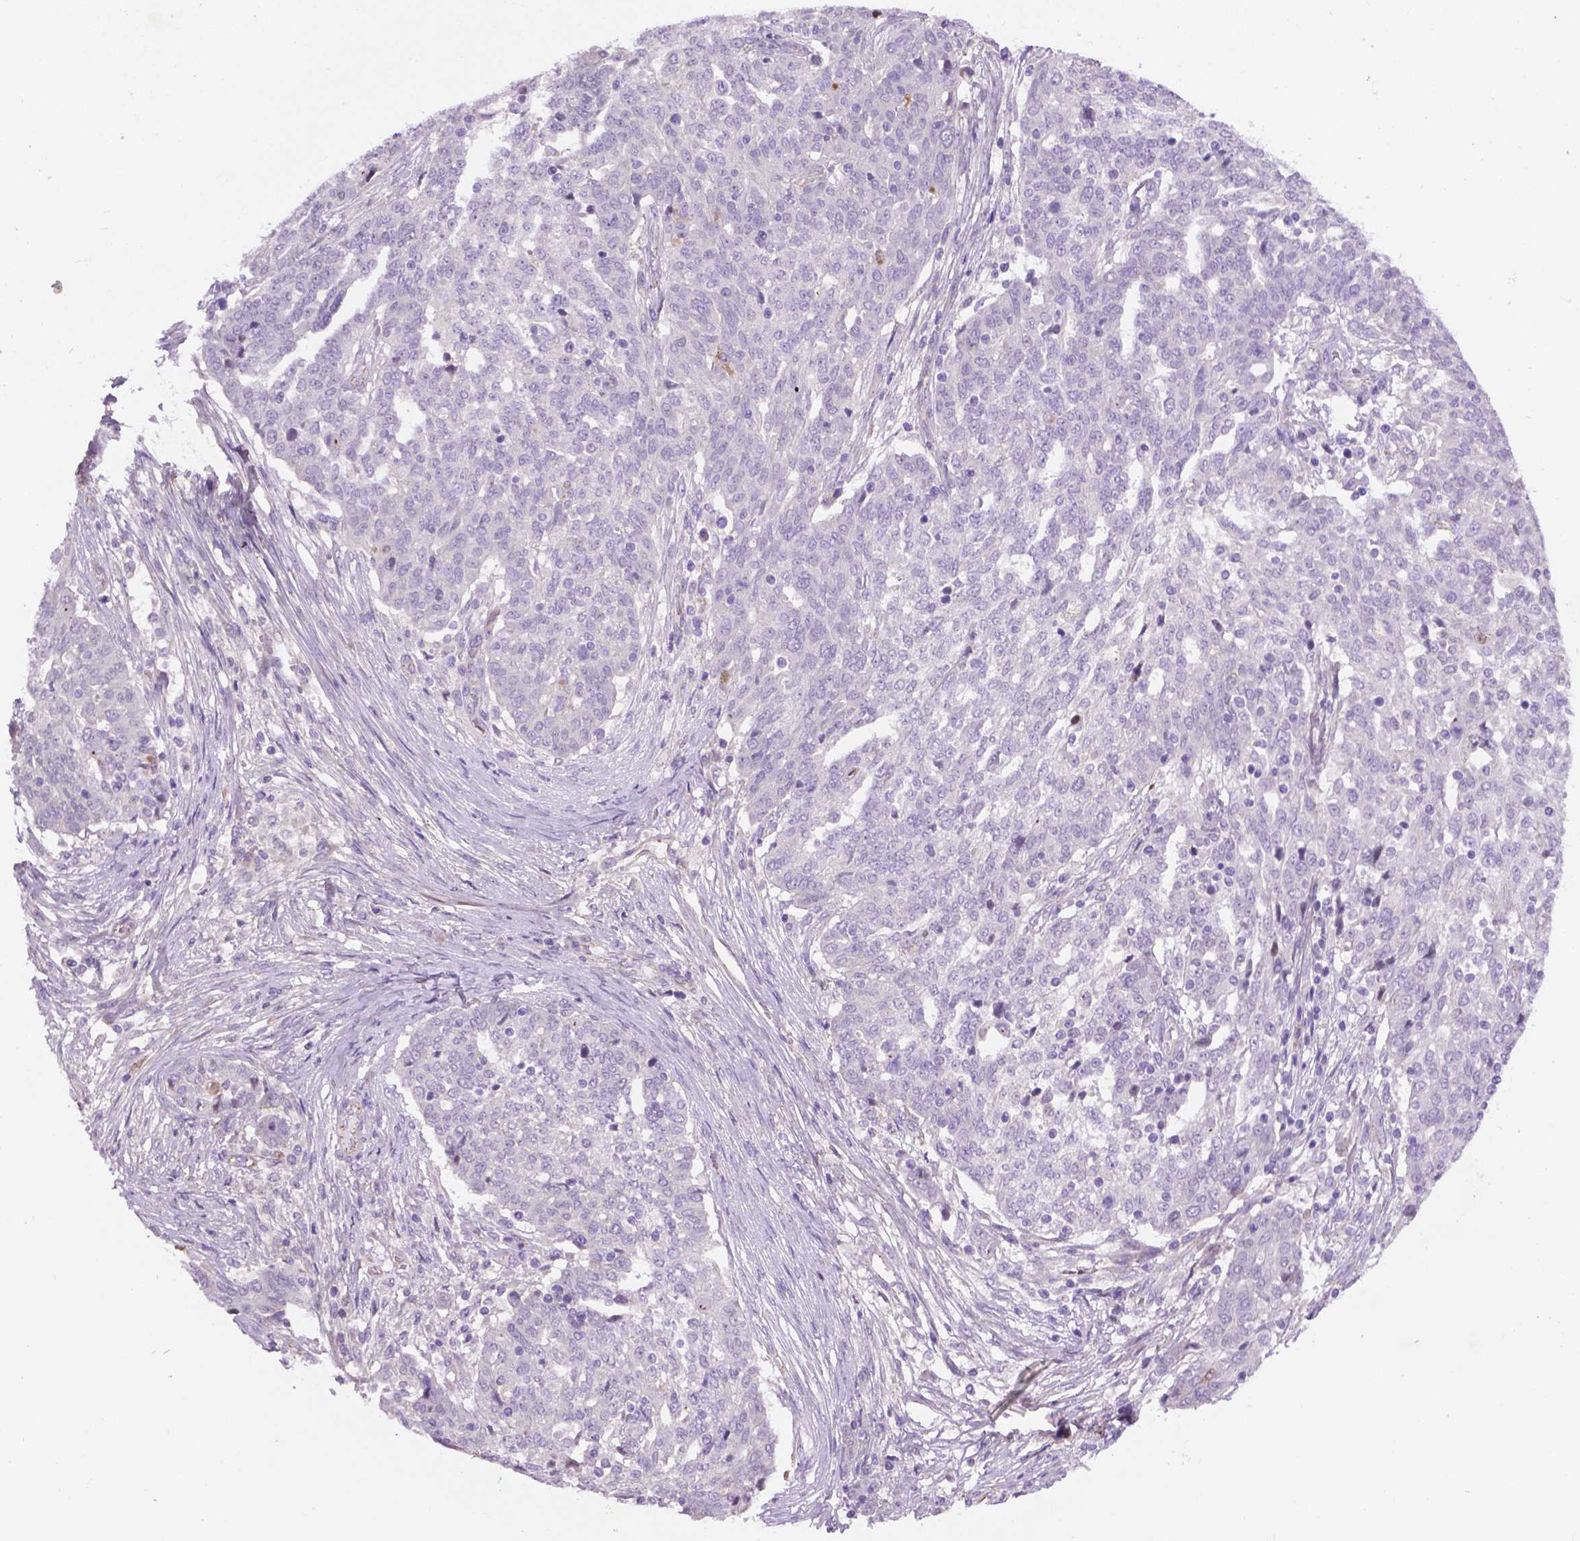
{"staining": {"intensity": "negative", "quantity": "none", "location": "none"}, "tissue": "ovarian cancer", "cell_type": "Tumor cells", "image_type": "cancer", "snomed": [{"axis": "morphology", "description": "Cystadenocarcinoma, serous, NOS"}, {"axis": "topography", "description": "Ovary"}], "caption": "A high-resolution histopathology image shows immunohistochemistry staining of ovarian cancer, which shows no significant staining in tumor cells.", "gene": "CCER2", "patient": {"sex": "female", "age": 67}}